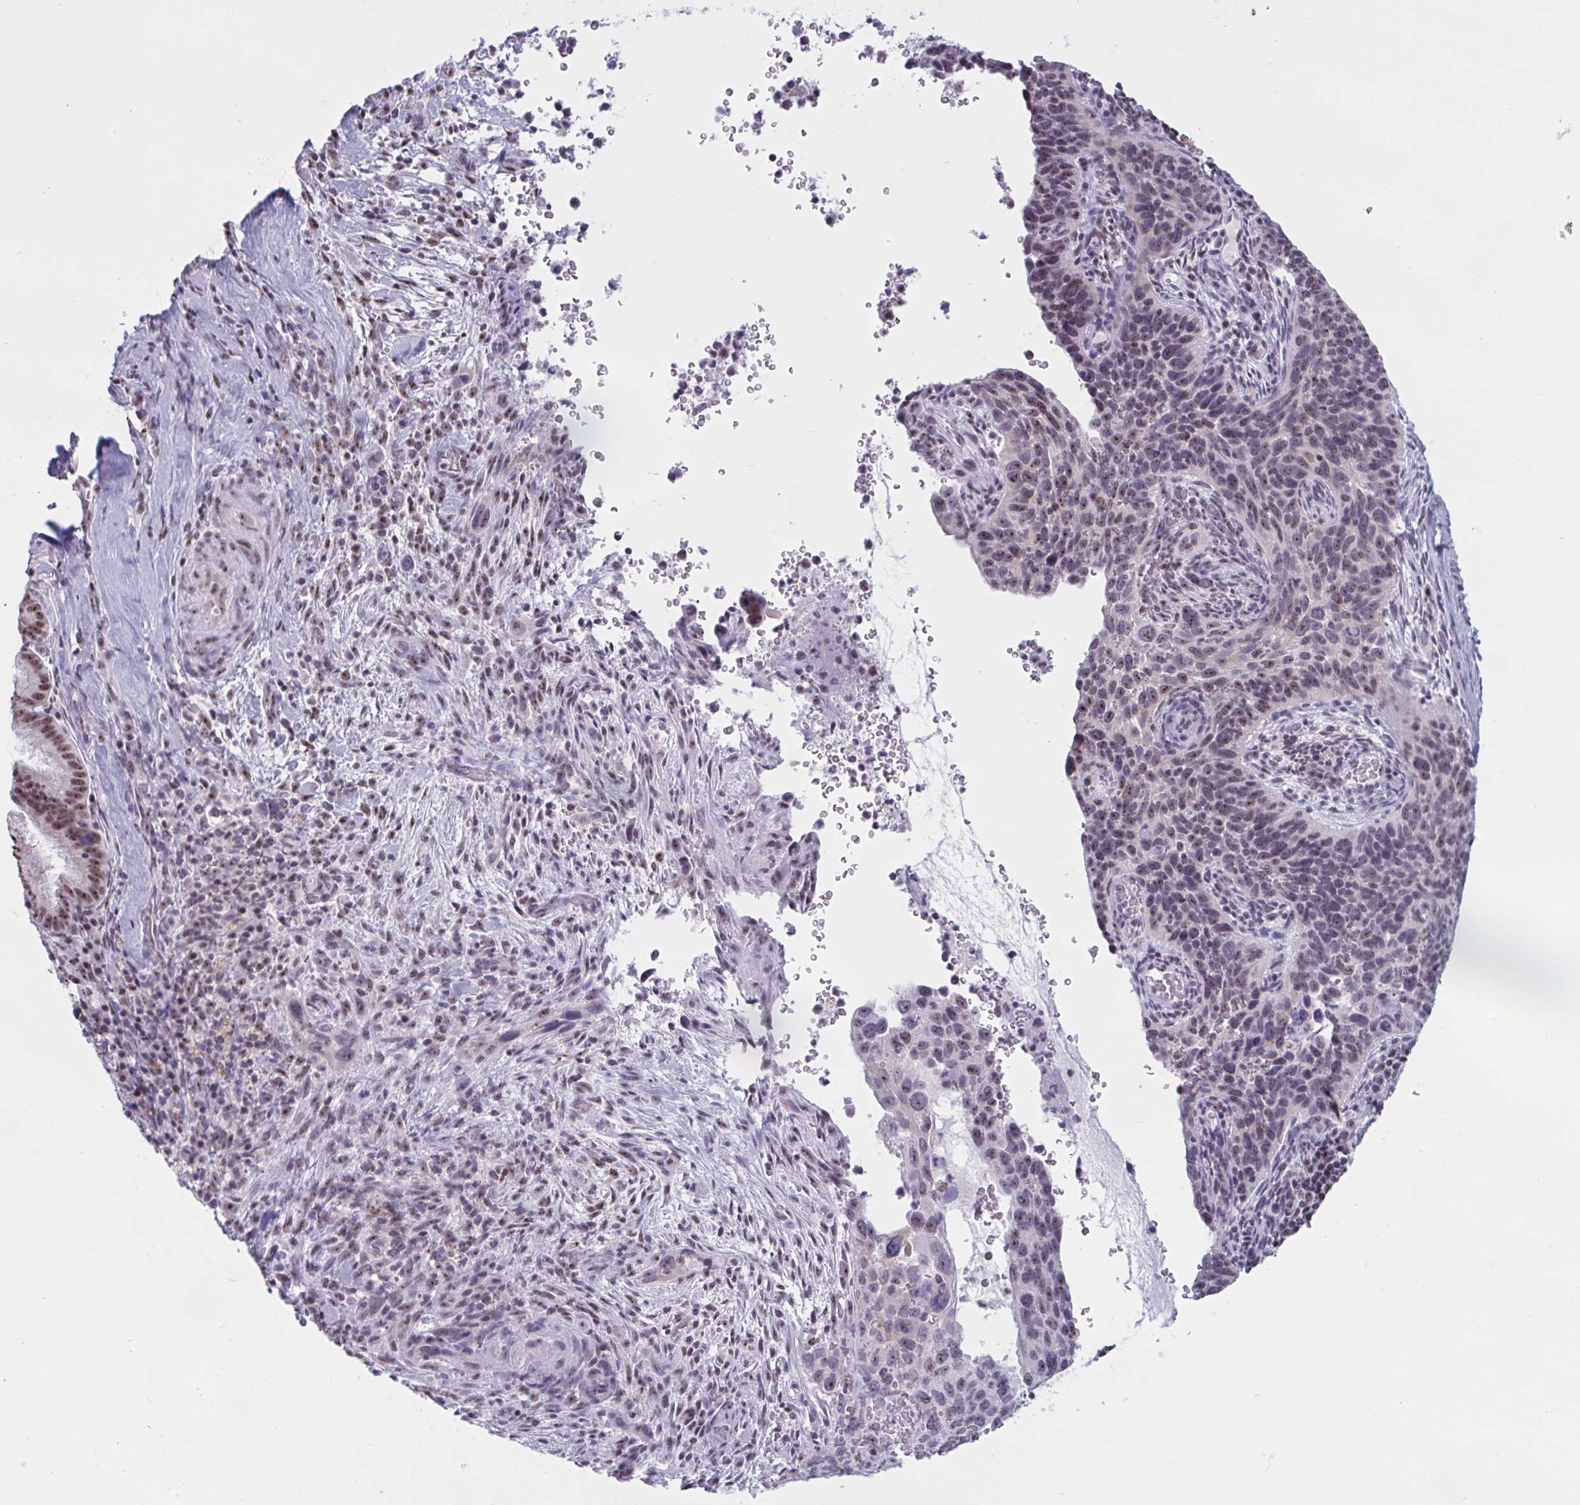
{"staining": {"intensity": "weak", "quantity": ">75%", "location": "nuclear"}, "tissue": "cervical cancer", "cell_type": "Tumor cells", "image_type": "cancer", "snomed": [{"axis": "morphology", "description": "Squamous cell carcinoma, NOS"}, {"axis": "topography", "description": "Cervix"}], "caption": "Cervical squamous cell carcinoma tissue shows weak nuclear positivity in approximately >75% of tumor cells, visualized by immunohistochemistry.", "gene": "TGM6", "patient": {"sex": "female", "age": 51}}